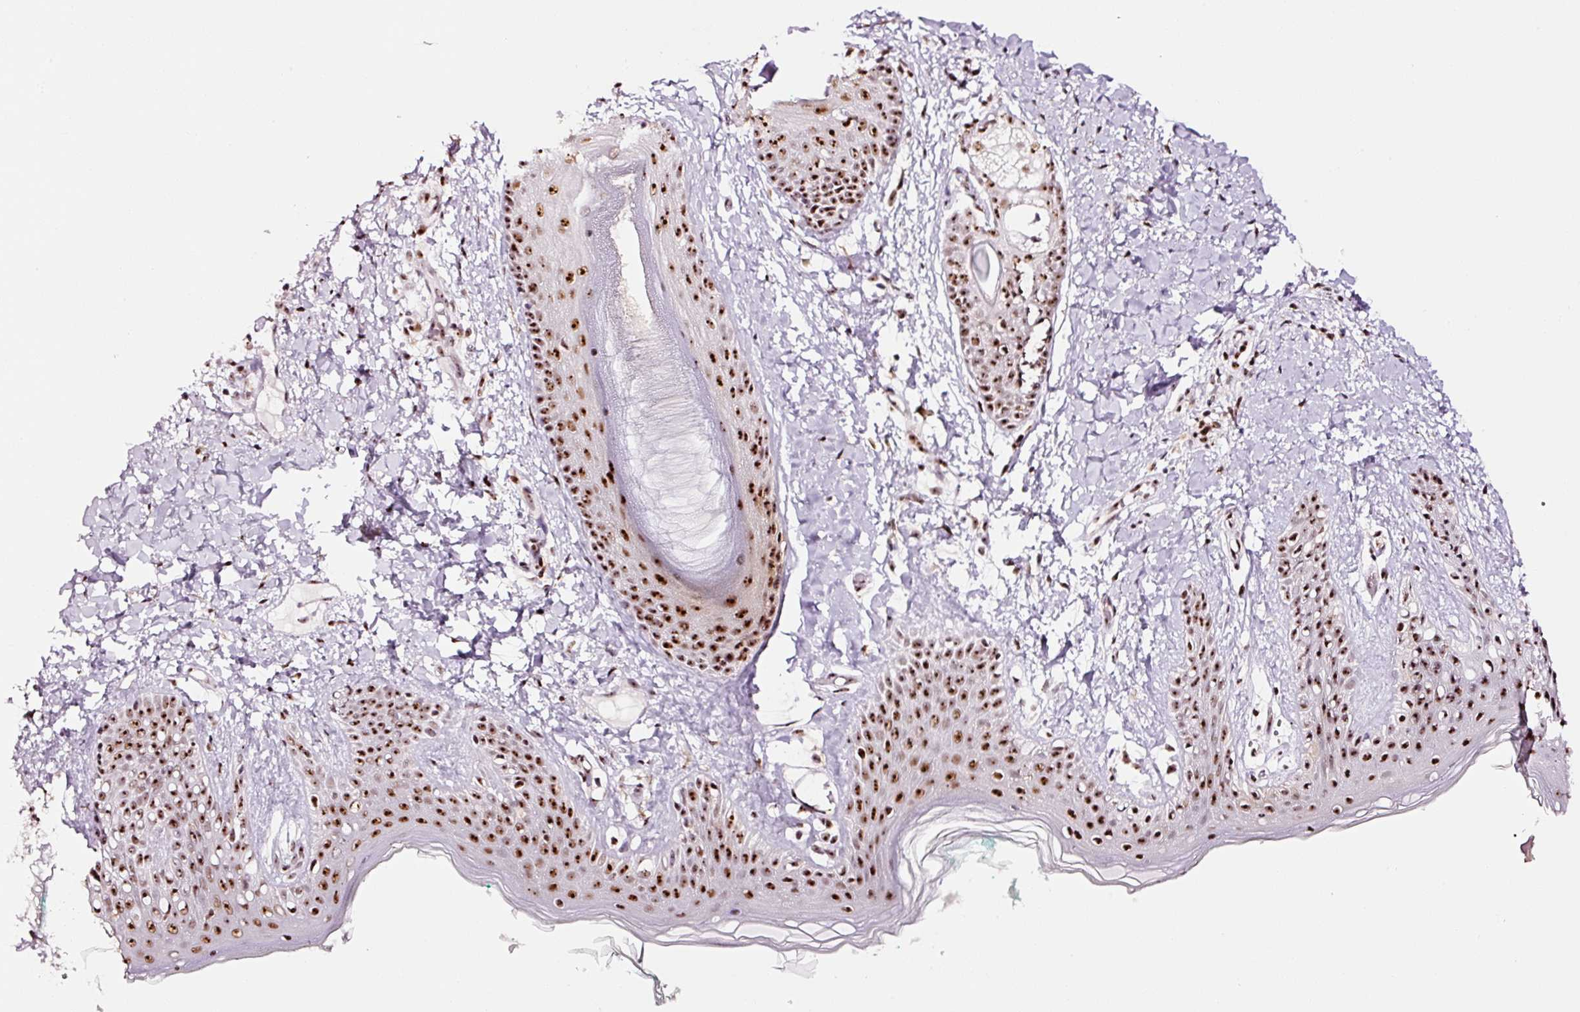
{"staining": {"intensity": "moderate", "quantity": ">75%", "location": "cytoplasmic/membranous,nuclear"}, "tissue": "skin", "cell_type": "Fibroblasts", "image_type": "normal", "snomed": [{"axis": "morphology", "description": "Normal tissue, NOS"}, {"axis": "topography", "description": "Skin"}], "caption": "Brown immunohistochemical staining in normal human skin demonstrates moderate cytoplasmic/membranous,nuclear expression in about >75% of fibroblasts.", "gene": "GNL3", "patient": {"sex": "male", "age": 16}}